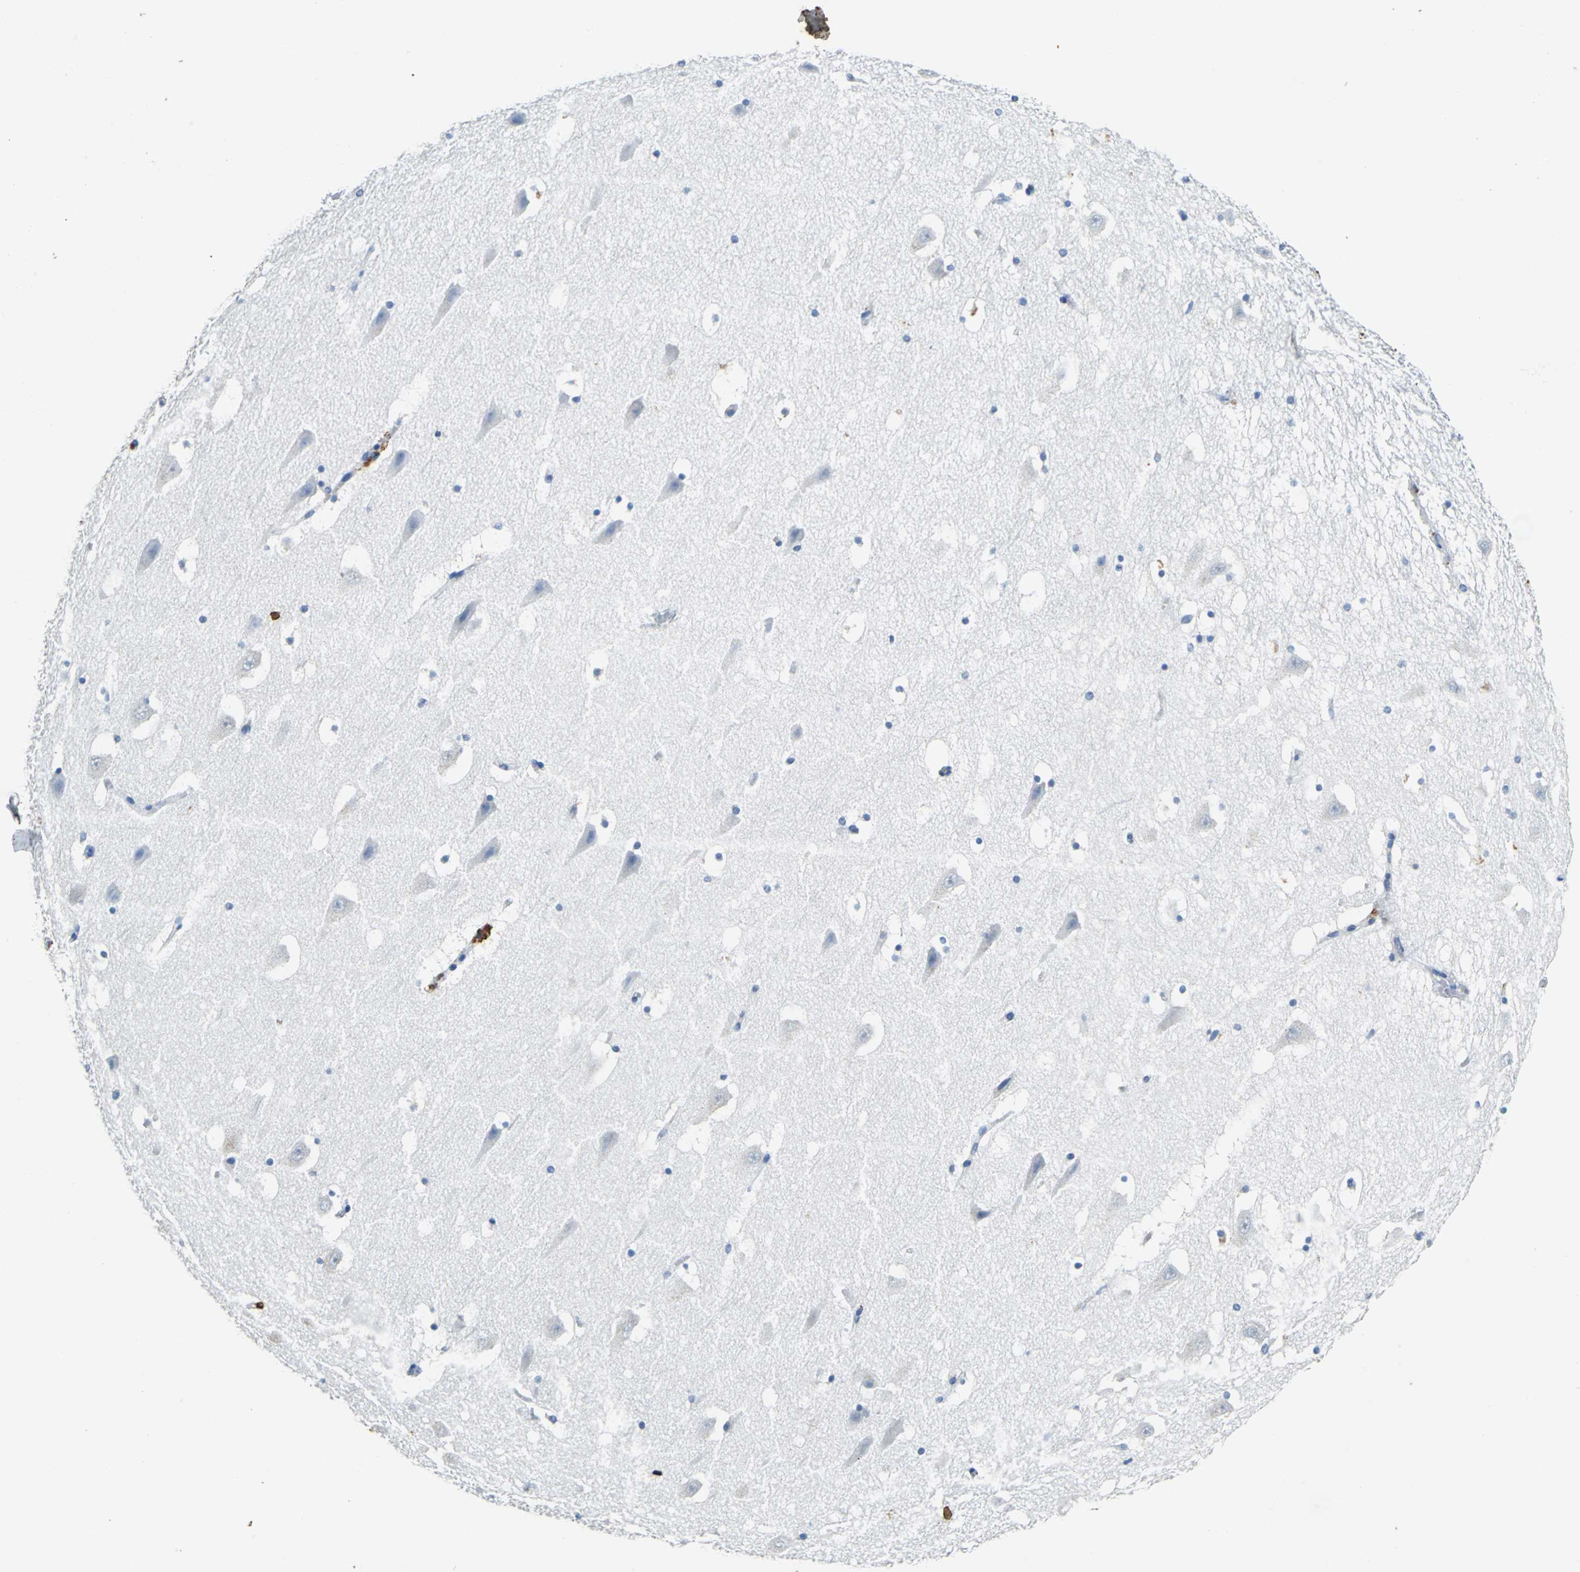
{"staining": {"intensity": "negative", "quantity": "none", "location": "none"}, "tissue": "hippocampus", "cell_type": "Glial cells", "image_type": "normal", "snomed": [{"axis": "morphology", "description": "Normal tissue, NOS"}, {"axis": "topography", "description": "Hippocampus"}], "caption": "Histopathology image shows no protein positivity in glial cells of normal hippocampus. Nuclei are stained in blue.", "gene": "TEX264", "patient": {"sex": "male", "age": 45}}